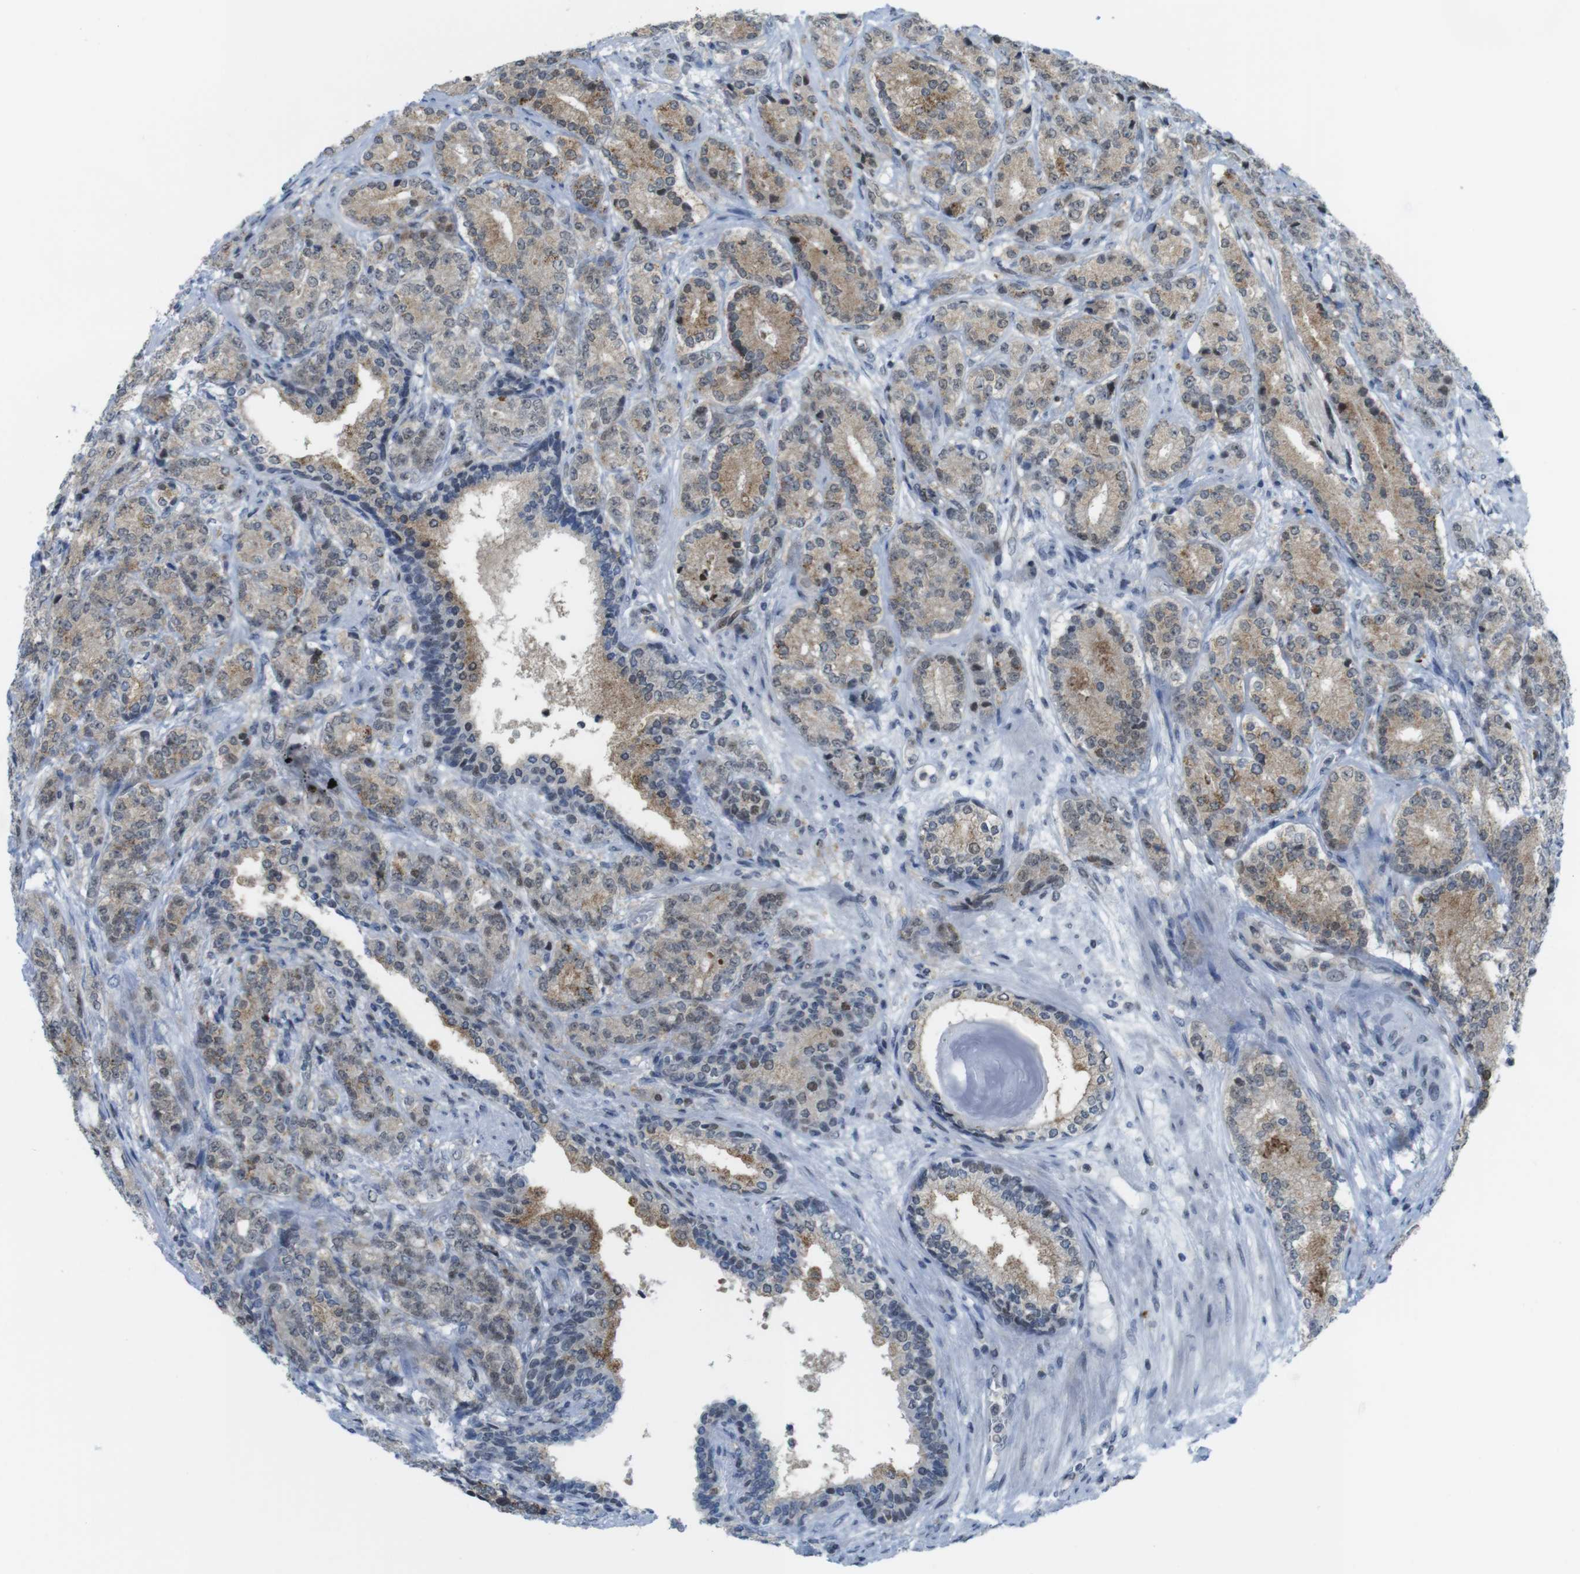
{"staining": {"intensity": "moderate", "quantity": "25%-75%", "location": "cytoplasmic/membranous"}, "tissue": "prostate cancer", "cell_type": "Tumor cells", "image_type": "cancer", "snomed": [{"axis": "morphology", "description": "Adenocarcinoma, High grade"}, {"axis": "topography", "description": "Prostate"}], "caption": "Human high-grade adenocarcinoma (prostate) stained for a protein (brown) demonstrates moderate cytoplasmic/membranous positive staining in about 25%-75% of tumor cells.", "gene": "UBB", "patient": {"sex": "male", "age": 61}}